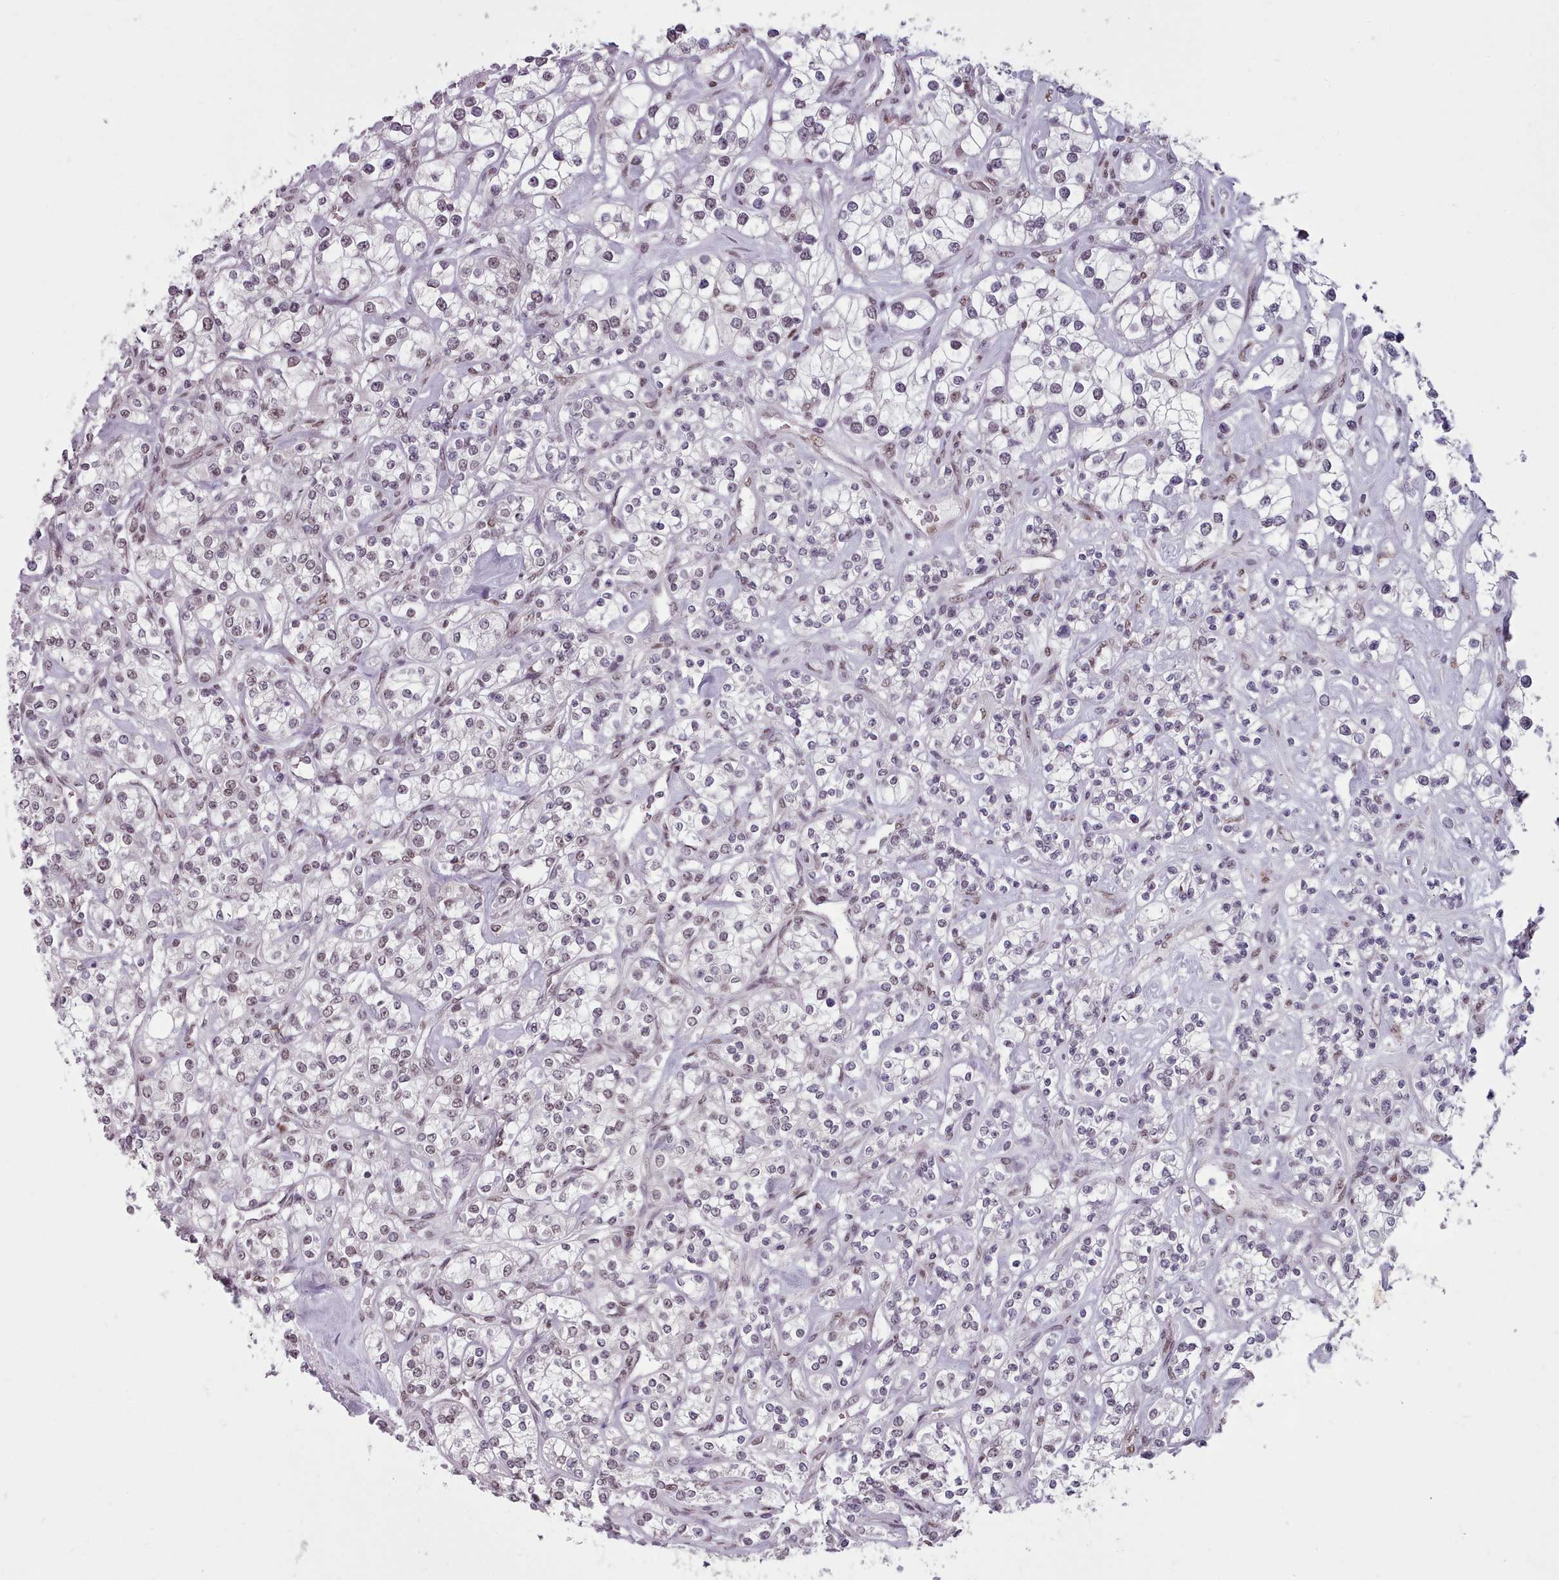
{"staining": {"intensity": "weak", "quantity": "25%-75%", "location": "nuclear"}, "tissue": "renal cancer", "cell_type": "Tumor cells", "image_type": "cancer", "snomed": [{"axis": "morphology", "description": "Adenocarcinoma, NOS"}, {"axis": "topography", "description": "Kidney"}], "caption": "The photomicrograph exhibits immunohistochemical staining of adenocarcinoma (renal). There is weak nuclear staining is present in approximately 25%-75% of tumor cells.", "gene": "SRRM1", "patient": {"sex": "male", "age": 77}}